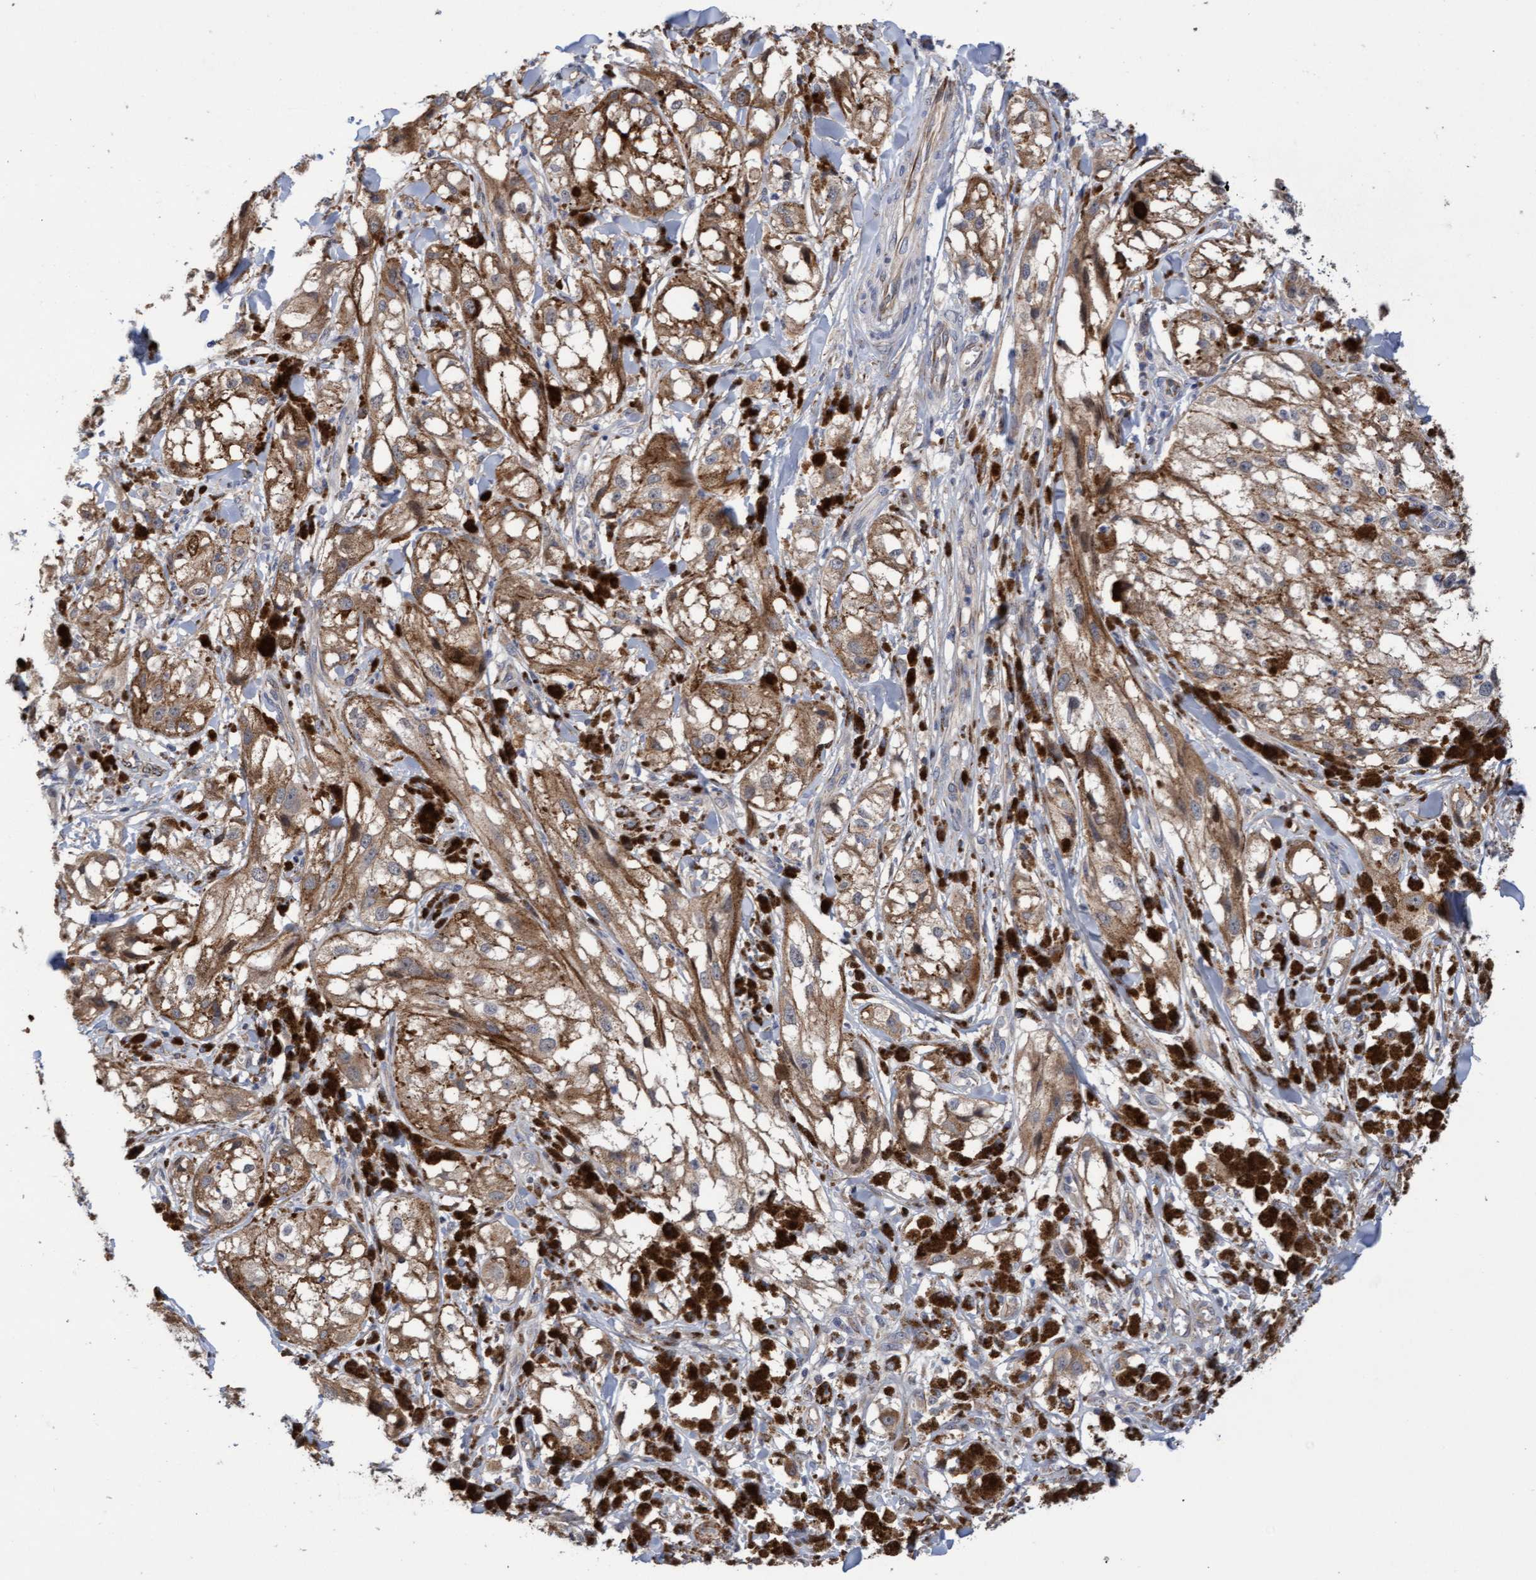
{"staining": {"intensity": "moderate", "quantity": ">75%", "location": "cytoplasmic/membranous"}, "tissue": "melanoma", "cell_type": "Tumor cells", "image_type": "cancer", "snomed": [{"axis": "morphology", "description": "Malignant melanoma, NOS"}, {"axis": "topography", "description": "Skin"}], "caption": "Approximately >75% of tumor cells in human melanoma demonstrate moderate cytoplasmic/membranous protein positivity as visualized by brown immunohistochemical staining.", "gene": "ITFG1", "patient": {"sex": "male", "age": 88}}